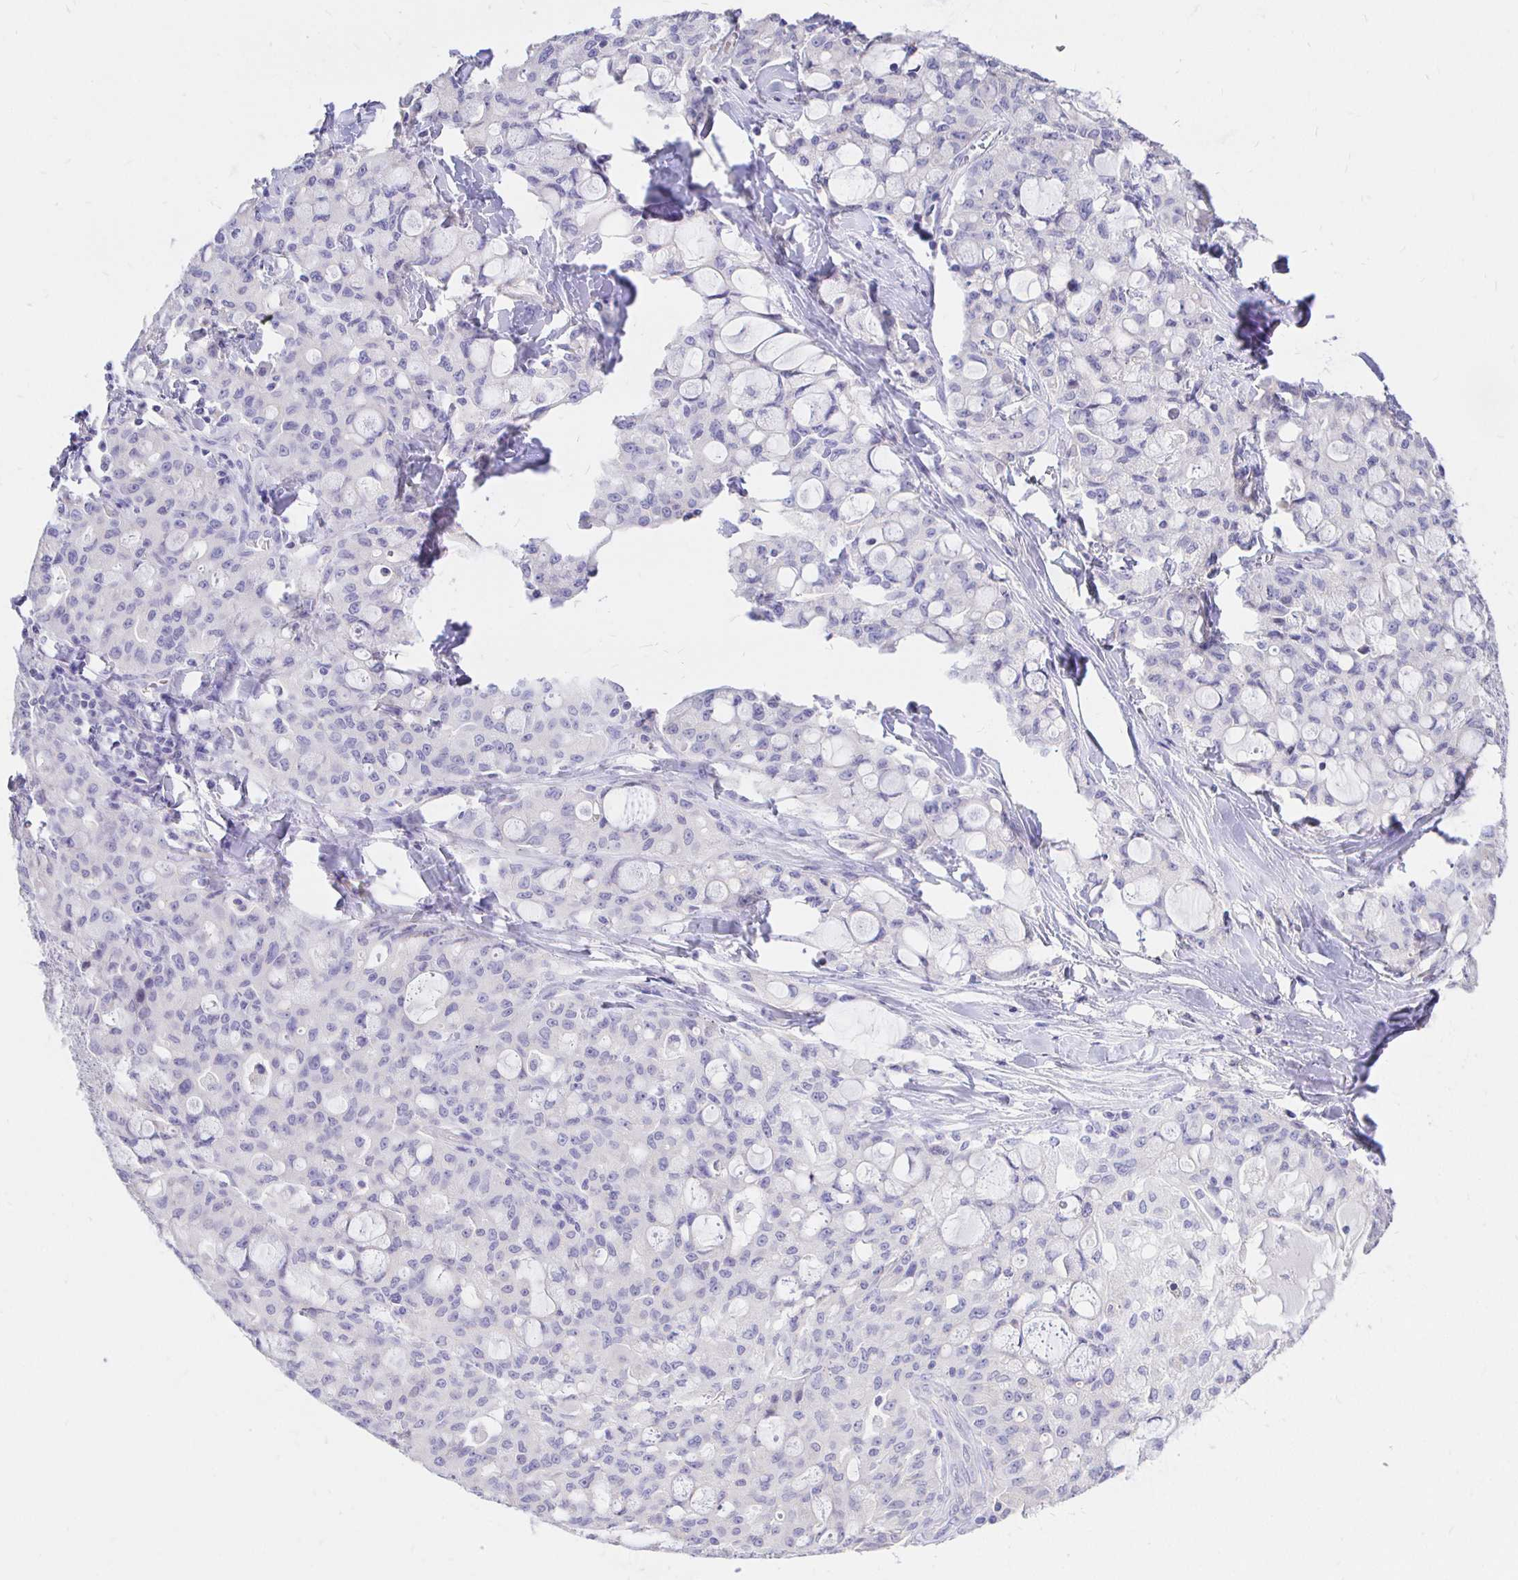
{"staining": {"intensity": "negative", "quantity": "none", "location": "none"}, "tissue": "lung cancer", "cell_type": "Tumor cells", "image_type": "cancer", "snomed": [{"axis": "morphology", "description": "Adenocarcinoma, NOS"}, {"axis": "topography", "description": "Lung"}], "caption": "This is a histopathology image of immunohistochemistry staining of lung cancer (adenocarcinoma), which shows no positivity in tumor cells.", "gene": "NECAB1", "patient": {"sex": "female", "age": 44}}